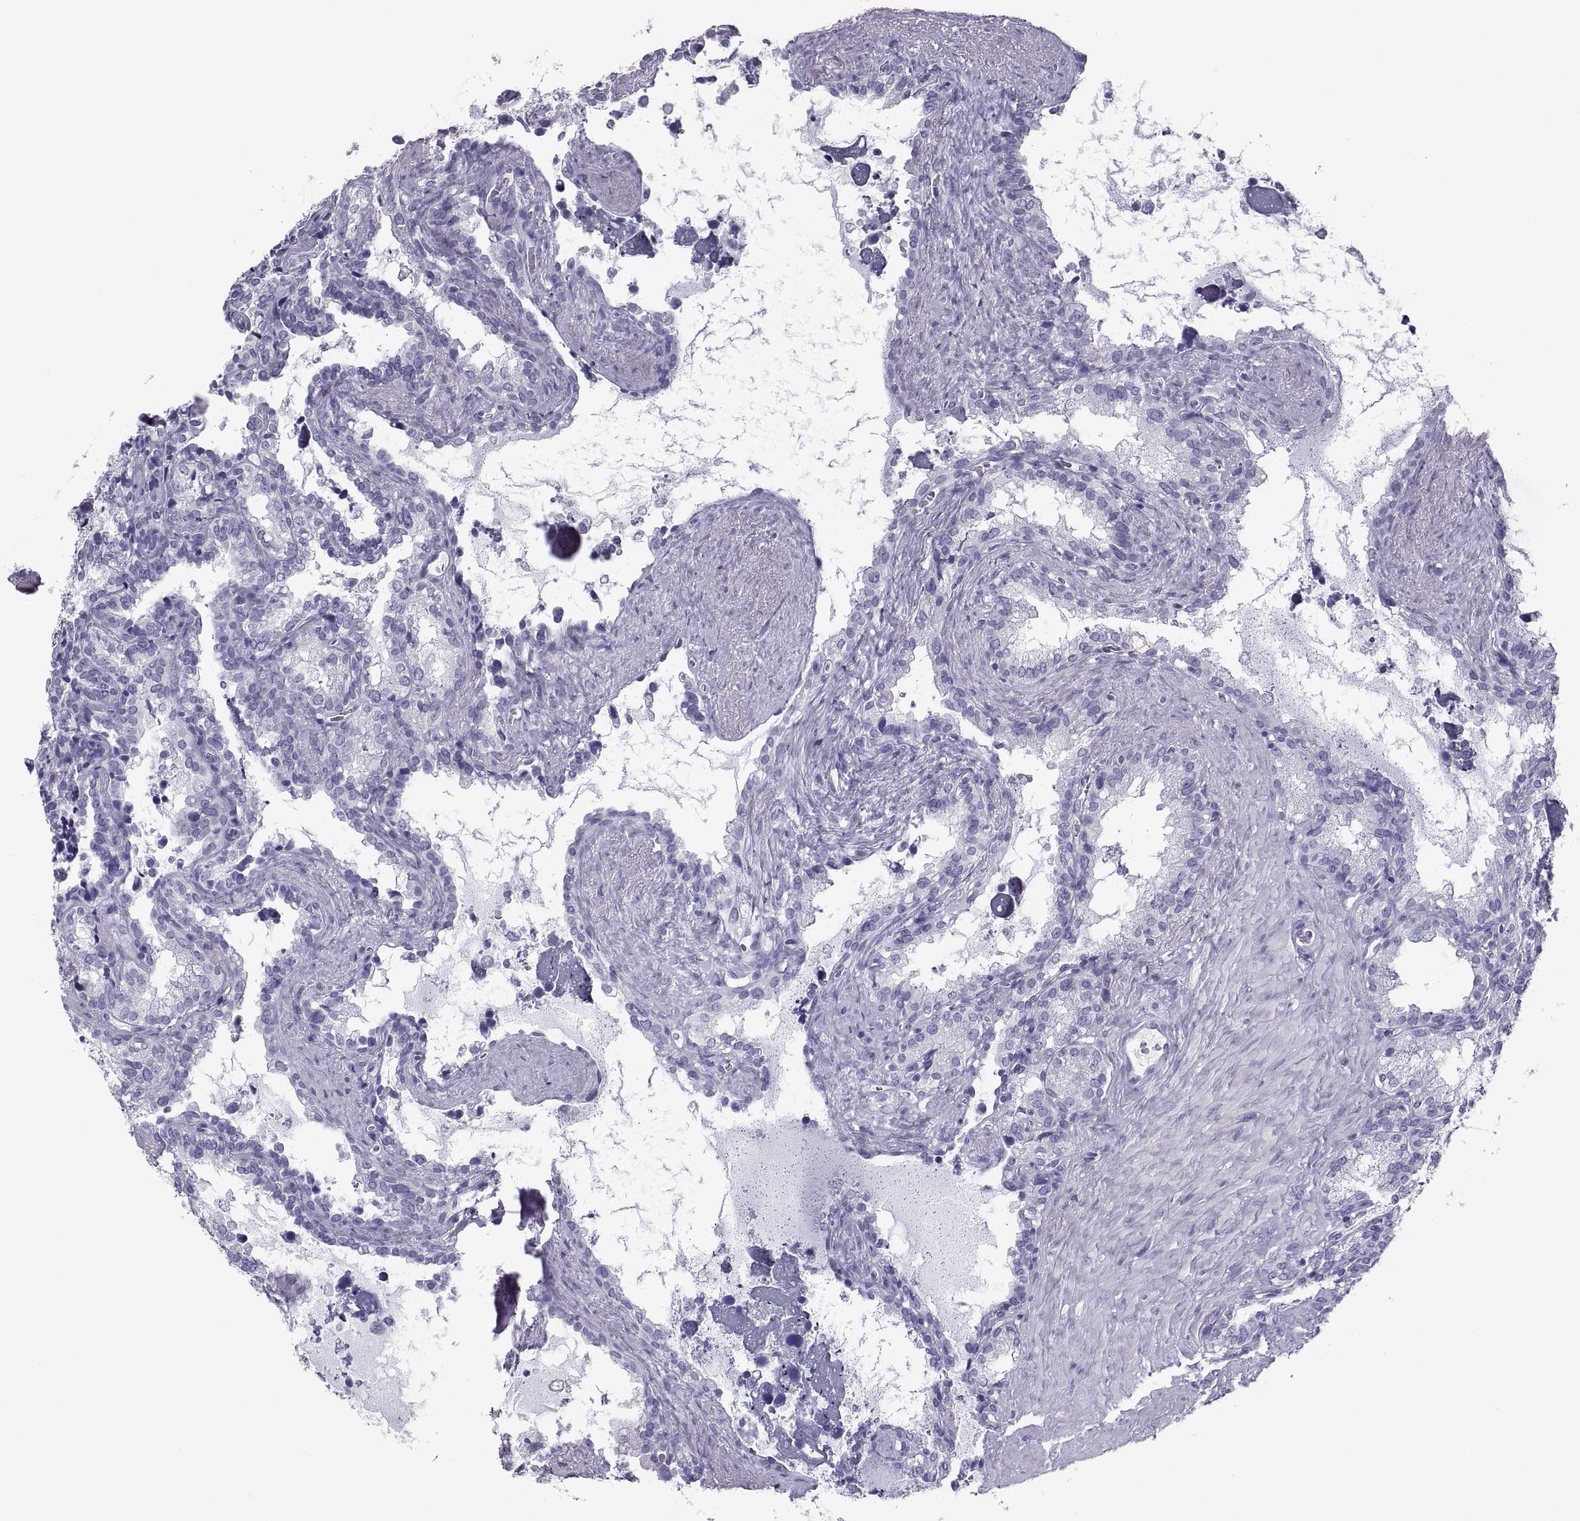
{"staining": {"intensity": "negative", "quantity": "none", "location": "none"}, "tissue": "seminal vesicle", "cell_type": "Glandular cells", "image_type": "normal", "snomed": [{"axis": "morphology", "description": "Normal tissue, NOS"}, {"axis": "topography", "description": "Seminal veicle"}], "caption": "DAB (3,3'-diaminobenzidine) immunohistochemical staining of benign human seminal vesicle exhibits no significant positivity in glandular cells.", "gene": "PCSK1N", "patient": {"sex": "male", "age": 71}}